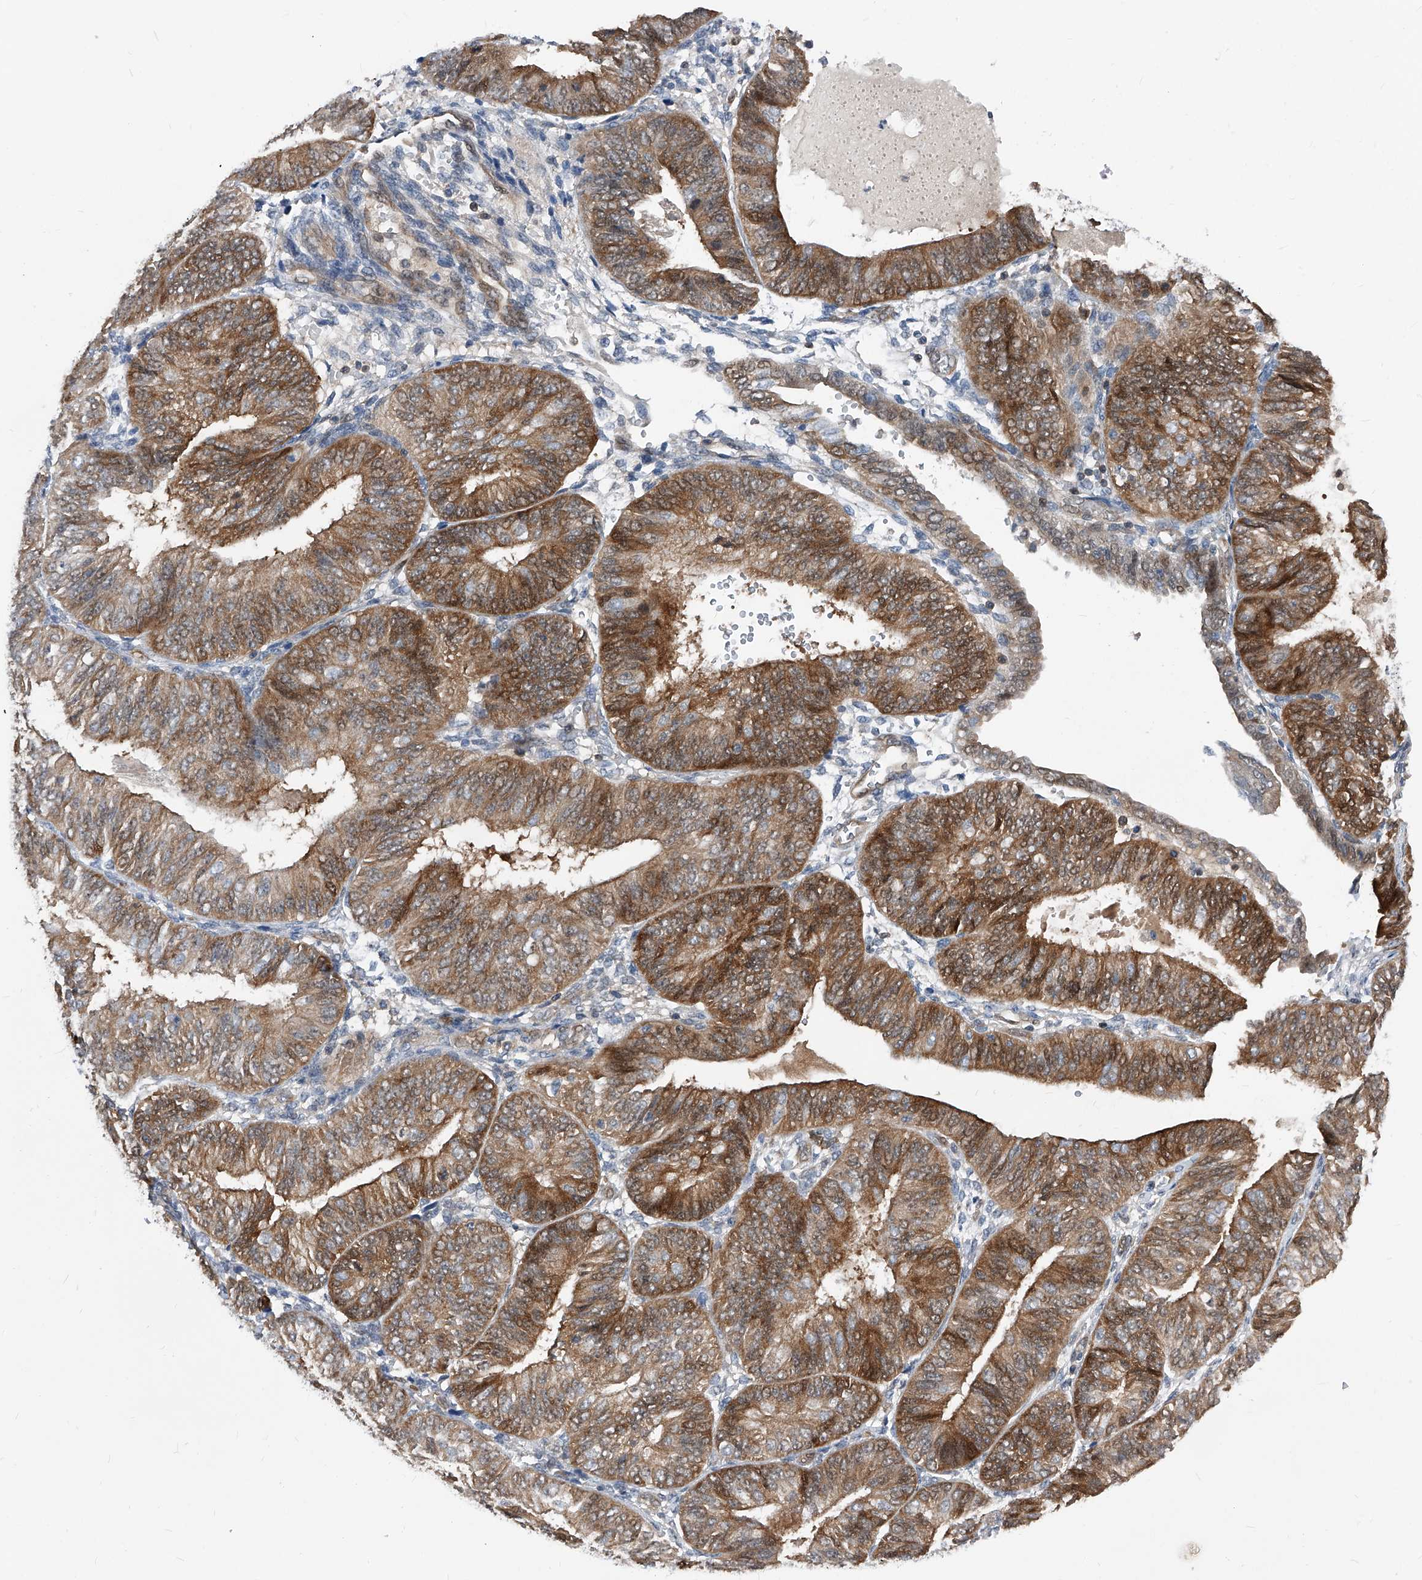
{"staining": {"intensity": "moderate", "quantity": ">75%", "location": "cytoplasmic/membranous"}, "tissue": "endometrial cancer", "cell_type": "Tumor cells", "image_type": "cancer", "snomed": [{"axis": "morphology", "description": "Adenocarcinoma, NOS"}, {"axis": "topography", "description": "Endometrium"}], "caption": "DAB immunohistochemical staining of endometrial cancer shows moderate cytoplasmic/membranous protein expression in about >75% of tumor cells. (IHC, brightfield microscopy, high magnification).", "gene": "MAP2K6", "patient": {"sex": "female", "age": 58}}